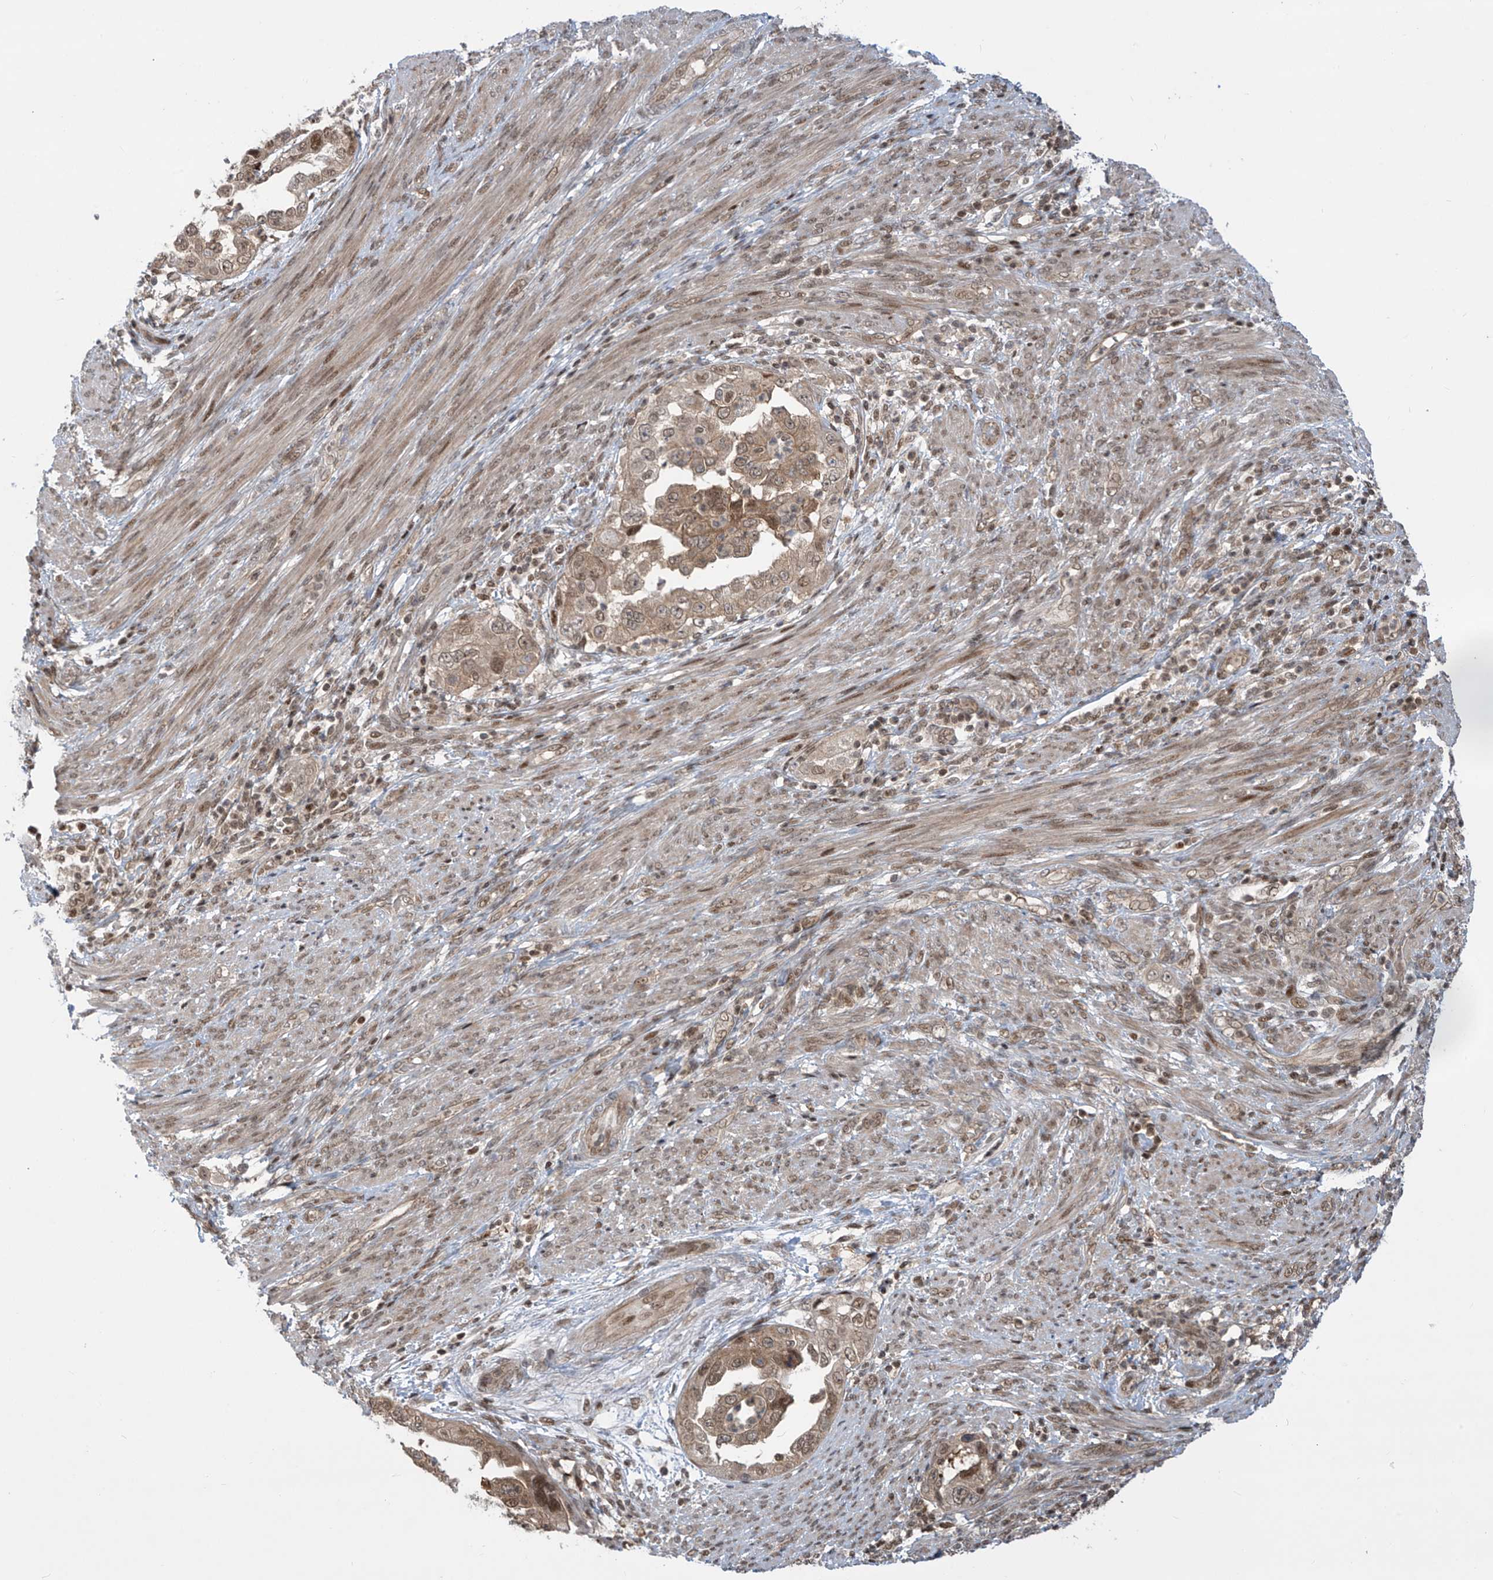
{"staining": {"intensity": "moderate", "quantity": ">75%", "location": "cytoplasmic/membranous,nuclear"}, "tissue": "endometrial cancer", "cell_type": "Tumor cells", "image_type": "cancer", "snomed": [{"axis": "morphology", "description": "Adenocarcinoma, NOS"}, {"axis": "topography", "description": "Endometrium"}], "caption": "The micrograph exhibits staining of endometrial cancer (adenocarcinoma), revealing moderate cytoplasmic/membranous and nuclear protein positivity (brown color) within tumor cells.", "gene": "LAGE3", "patient": {"sex": "female", "age": 85}}